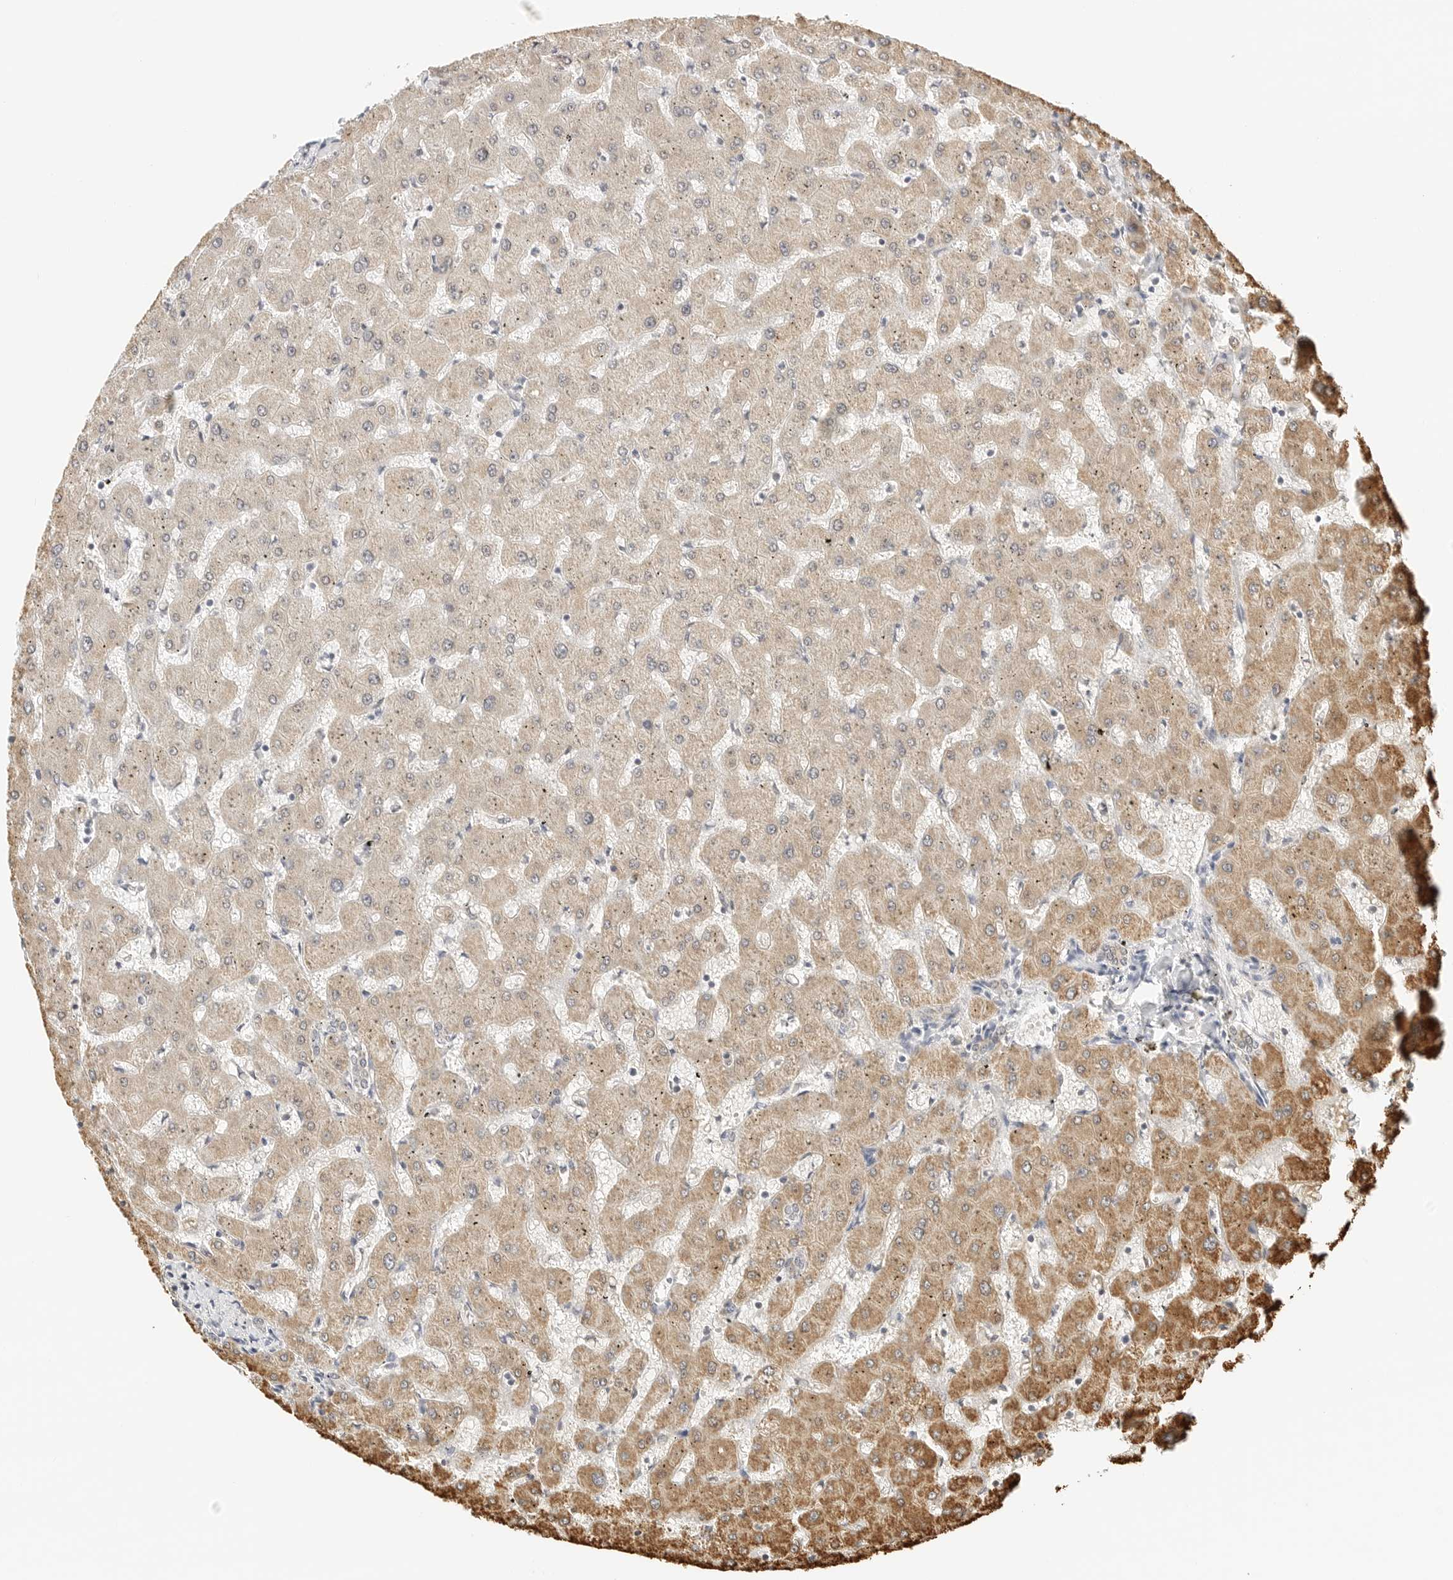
{"staining": {"intensity": "weak", "quantity": "<25%", "location": "cytoplasmic/membranous"}, "tissue": "liver", "cell_type": "Cholangiocytes", "image_type": "normal", "snomed": [{"axis": "morphology", "description": "Normal tissue, NOS"}, {"axis": "topography", "description": "Liver"}], "caption": "IHC of normal human liver shows no staining in cholangiocytes.", "gene": "ATL1", "patient": {"sex": "female", "age": 63}}